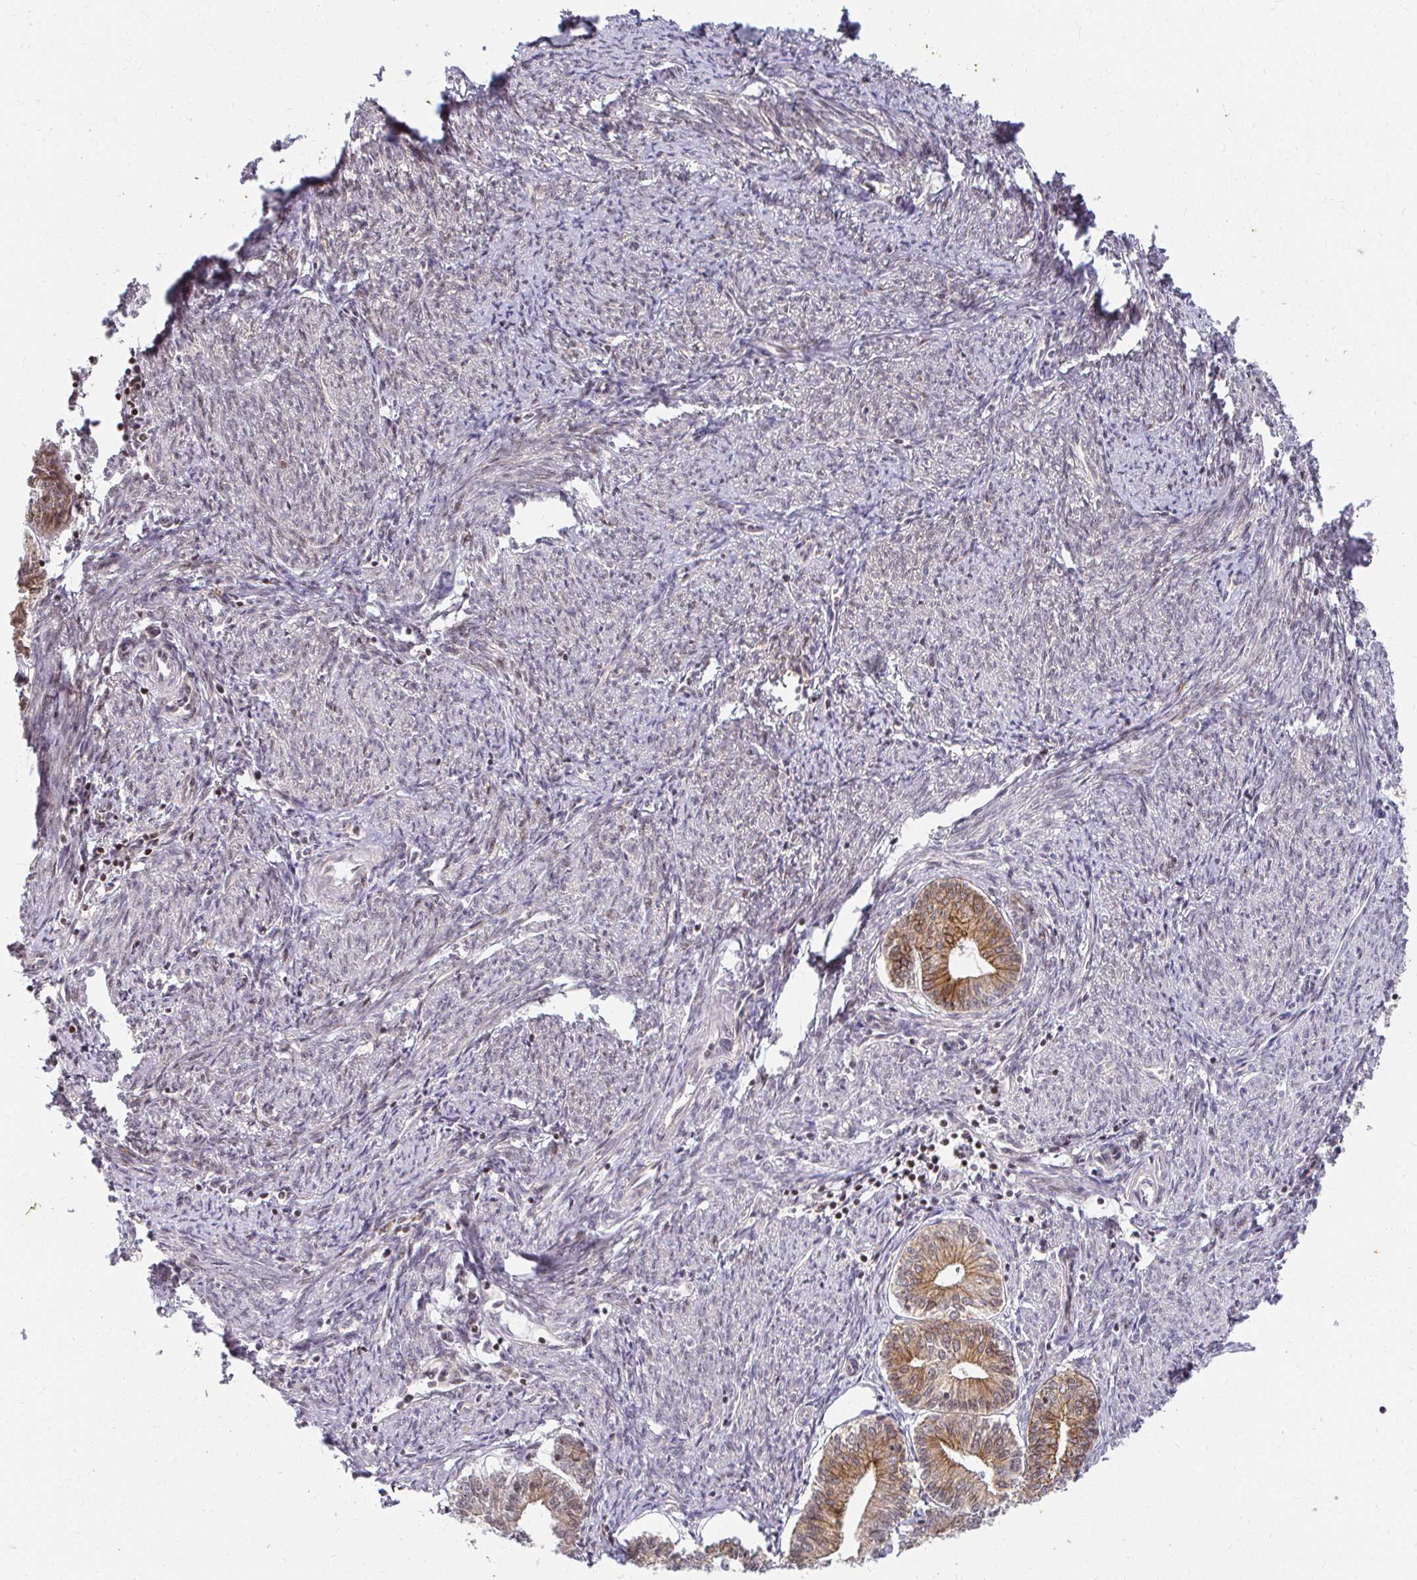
{"staining": {"intensity": "moderate", "quantity": ">75%", "location": "cytoplasmic/membranous"}, "tissue": "endometrial cancer", "cell_type": "Tumor cells", "image_type": "cancer", "snomed": [{"axis": "morphology", "description": "Adenocarcinoma, NOS"}, {"axis": "topography", "description": "Endometrium"}], "caption": "Human endometrial cancer stained with a brown dye shows moderate cytoplasmic/membranous positive staining in about >75% of tumor cells.", "gene": "ANK3", "patient": {"sex": "female", "age": 61}}